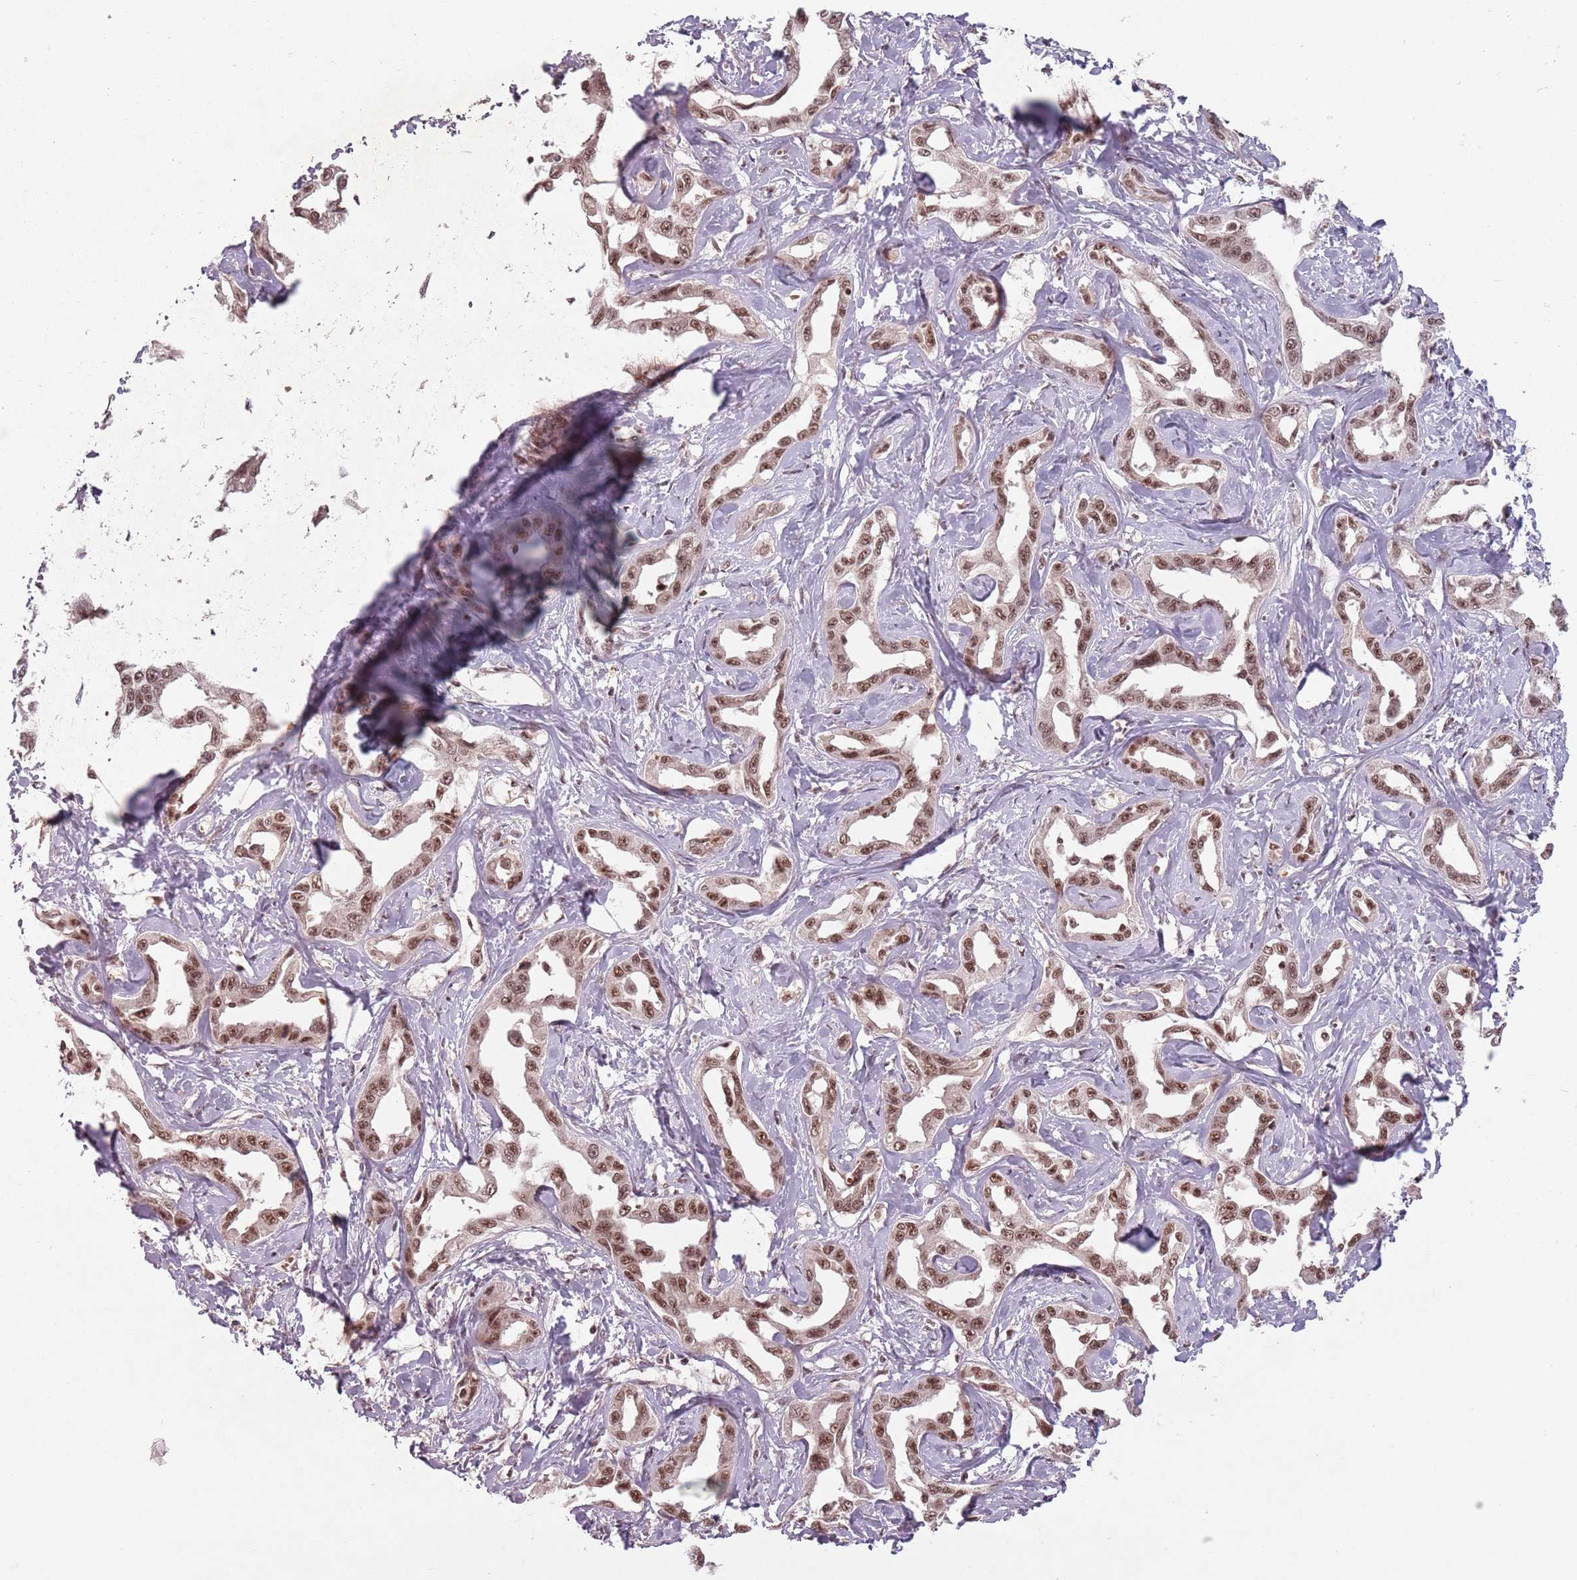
{"staining": {"intensity": "moderate", "quantity": ">75%", "location": "nuclear"}, "tissue": "liver cancer", "cell_type": "Tumor cells", "image_type": "cancer", "snomed": [{"axis": "morphology", "description": "Cholangiocarcinoma"}, {"axis": "topography", "description": "Liver"}], "caption": "Immunohistochemical staining of liver cancer demonstrates moderate nuclear protein positivity in about >75% of tumor cells.", "gene": "NCBP1", "patient": {"sex": "male", "age": 59}}